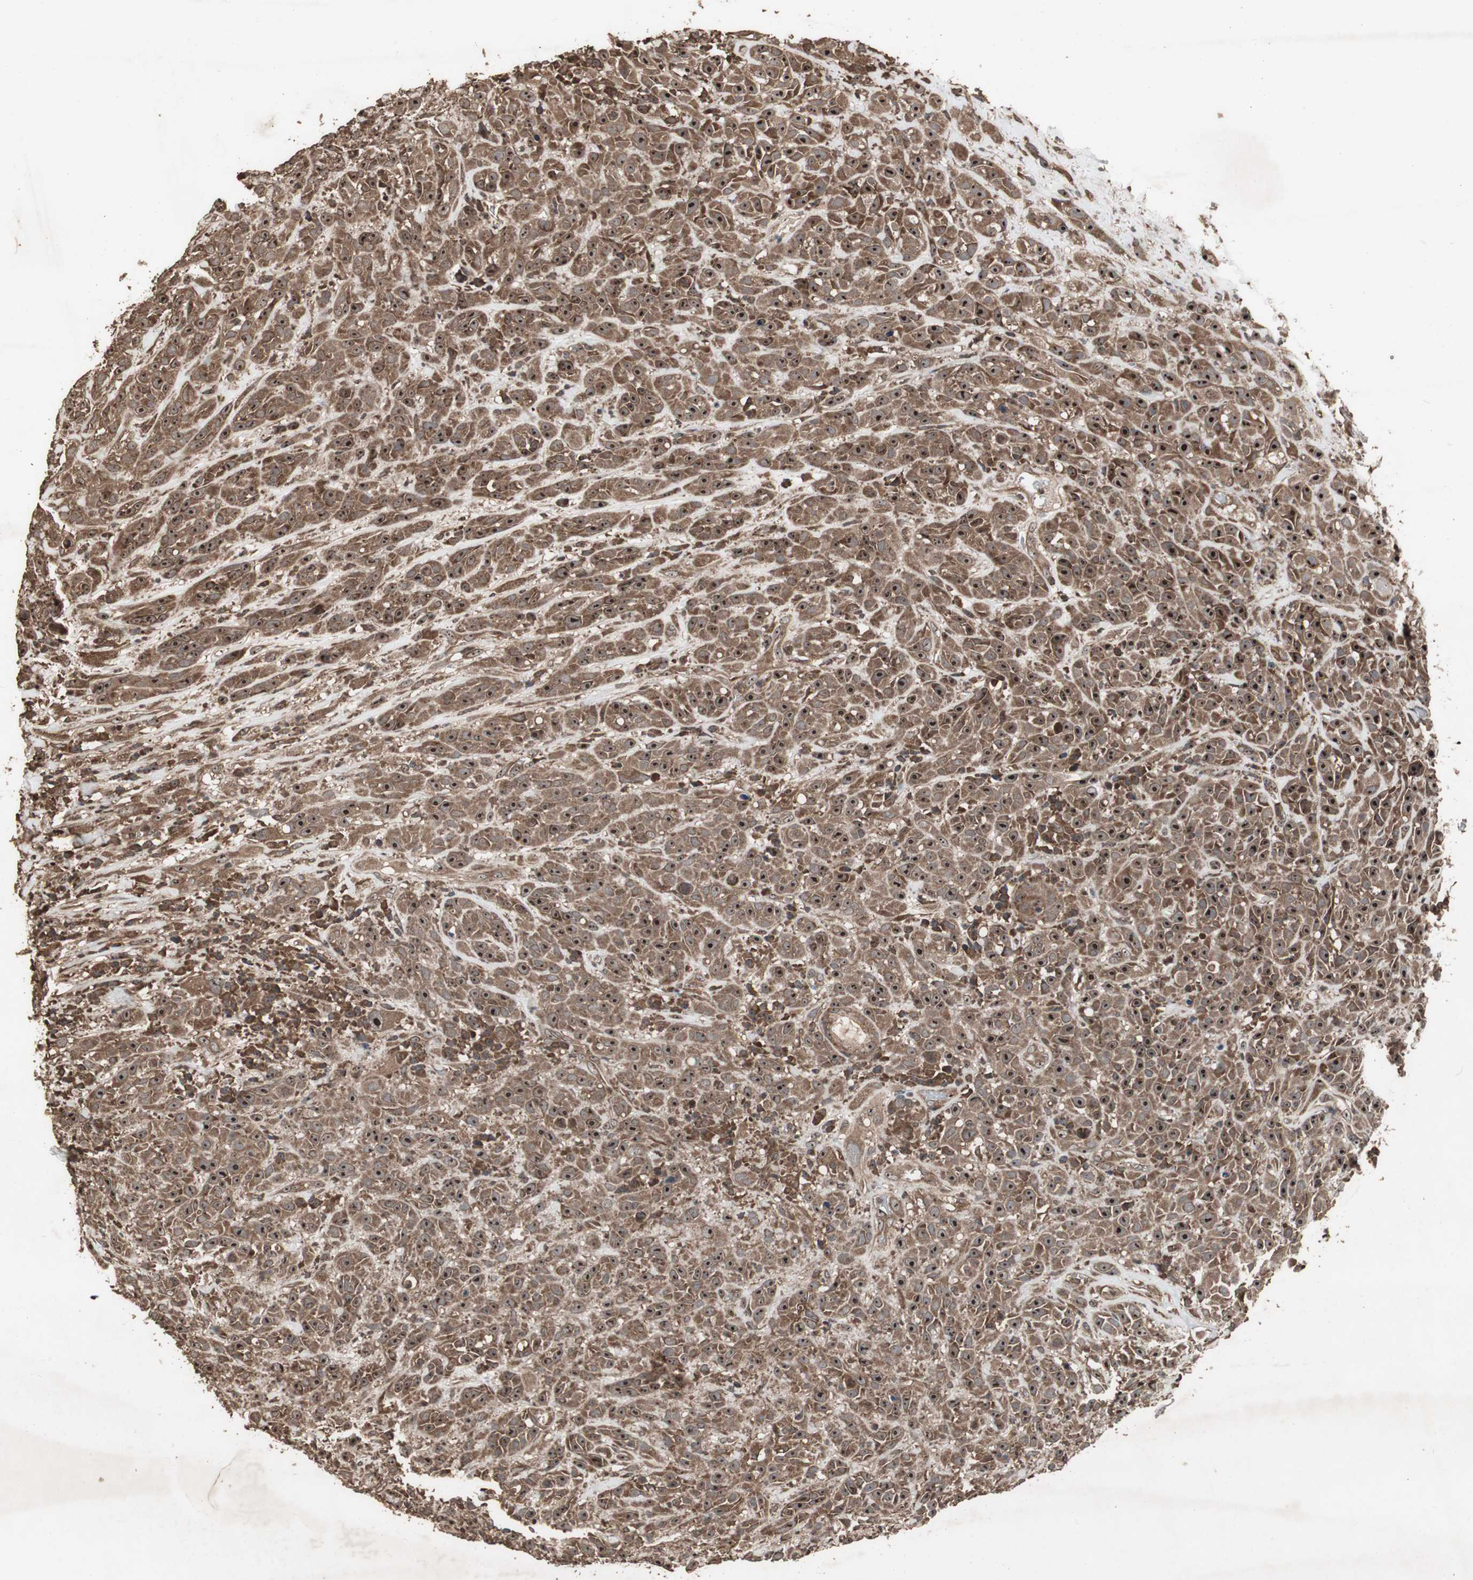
{"staining": {"intensity": "moderate", "quantity": ">75%", "location": "cytoplasmic/membranous"}, "tissue": "head and neck cancer", "cell_type": "Tumor cells", "image_type": "cancer", "snomed": [{"axis": "morphology", "description": "Squamous cell carcinoma, NOS"}, {"axis": "topography", "description": "Head-Neck"}], "caption": "A brown stain labels moderate cytoplasmic/membranous expression of a protein in squamous cell carcinoma (head and neck) tumor cells. (brown staining indicates protein expression, while blue staining denotes nuclei).", "gene": "LAMTOR5", "patient": {"sex": "male", "age": 62}}